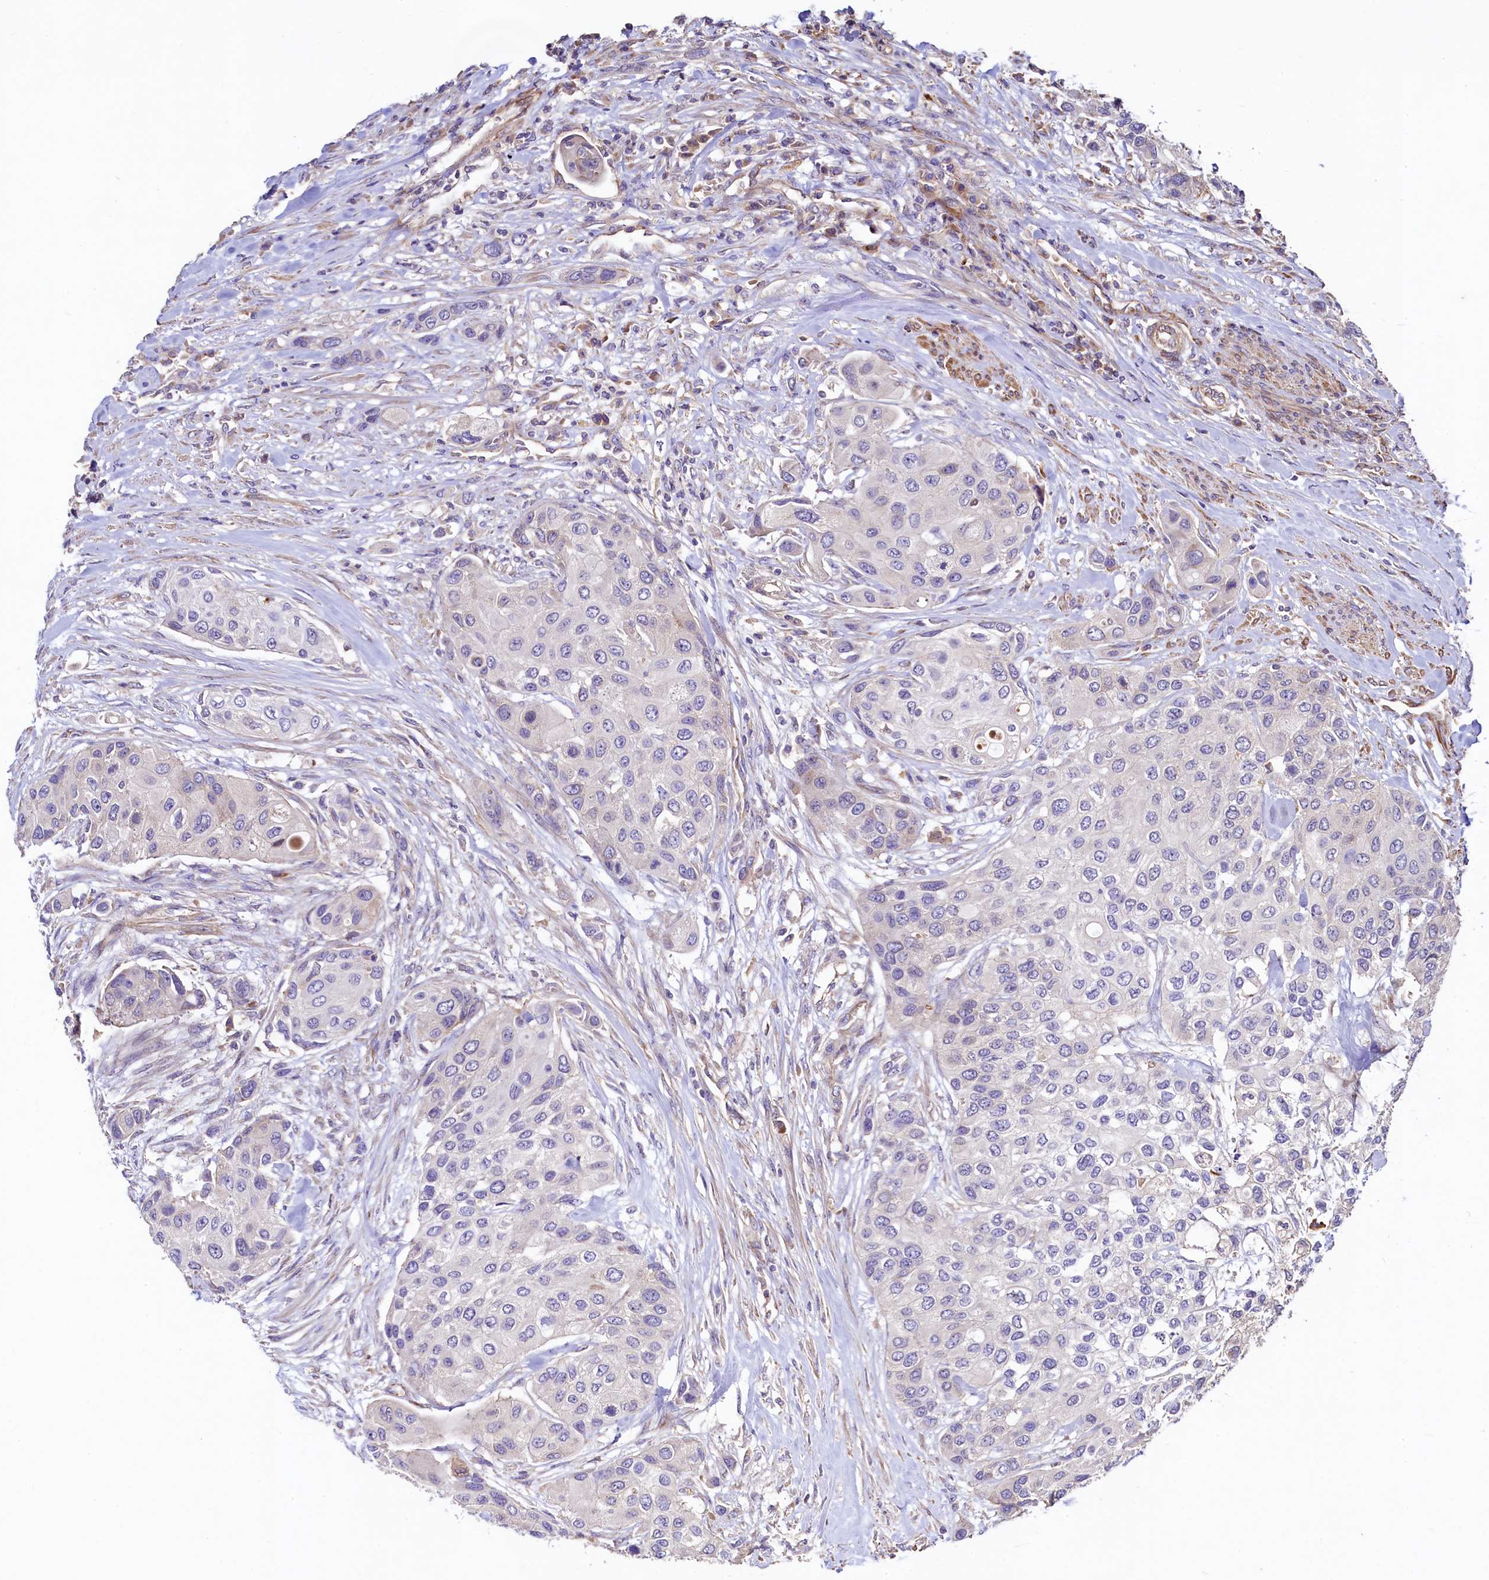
{"staining": {"intensity": "negative", "quantity": "none", "location": "none"}, "tissue": "urothelial cancer", "cell_type": "Tumor cells", "image_type": "cancer", "snomed": [{"axis": "morphology", "description": "Normal tissue, NOS"}, {"axis": "morphology", "description": "Urothelial carcinoma, High grade"}, {"axis": "topography", "description": "Vascular tissue"}, {"axis": "topography", "description": "Urinary bladder"}], "caption": "Tumor cells show no significant protein staining in high-grade urothelial carcinoma.", "gene": "KLHDC4", "patient": {"sex": "female", "age": 56}}